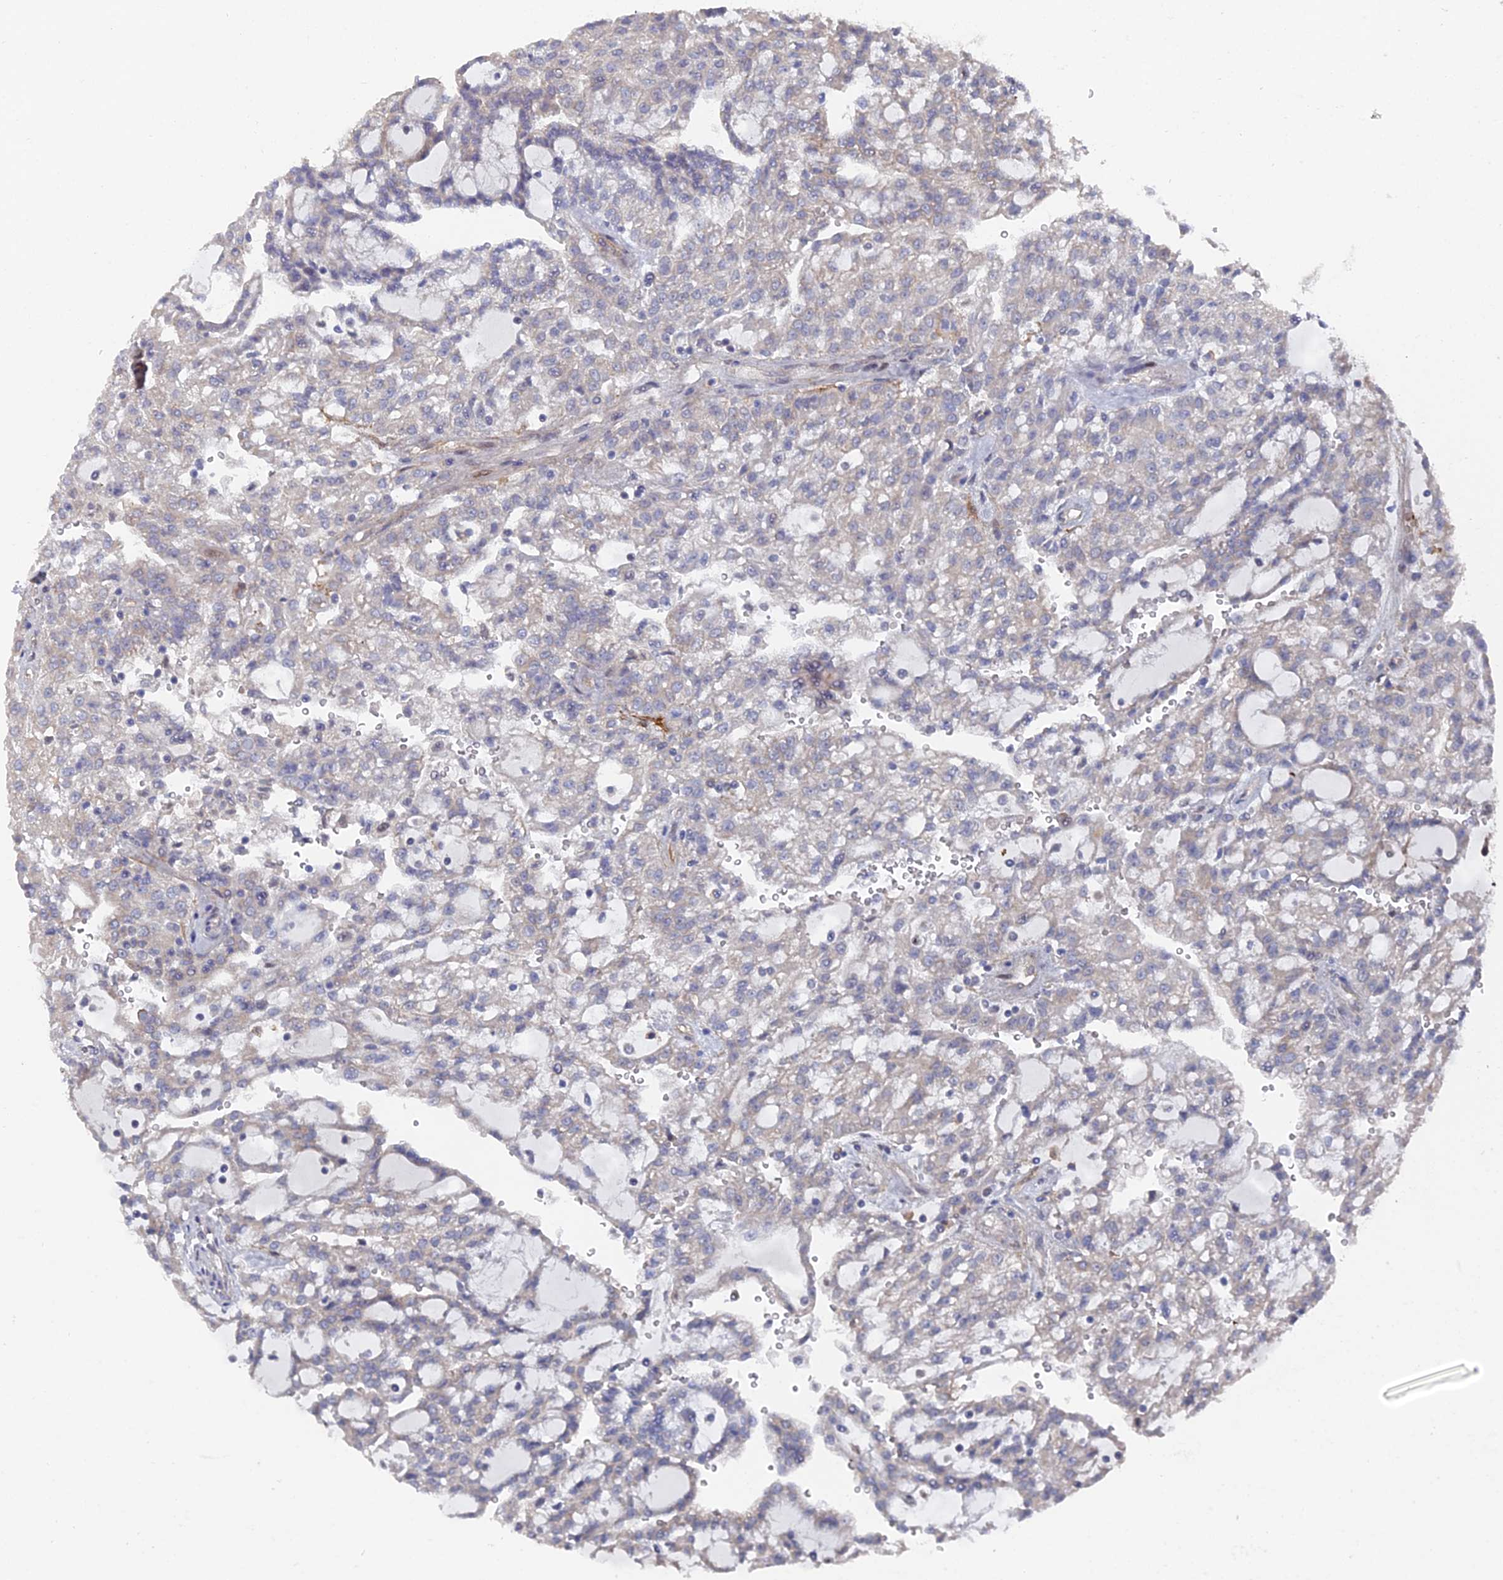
{"staining": {"intensity": "negative", "quantity": "none", "location": "none"}, "tissue": "renal cancer", "cell_type": "Tumor cells", "image_type": "cancer", "snomed": [{"axis": "morphology", "description": "Adenocarcinoma, NOS"}, {"axis": "topography", "description": "Kidney"}], "caption": "Tumor cells are negative for protein expression in human renal cancer. Nuclei are stained in blue.", "gene": "UNC5D", "patient": {"sex": "male", "age": 63}}